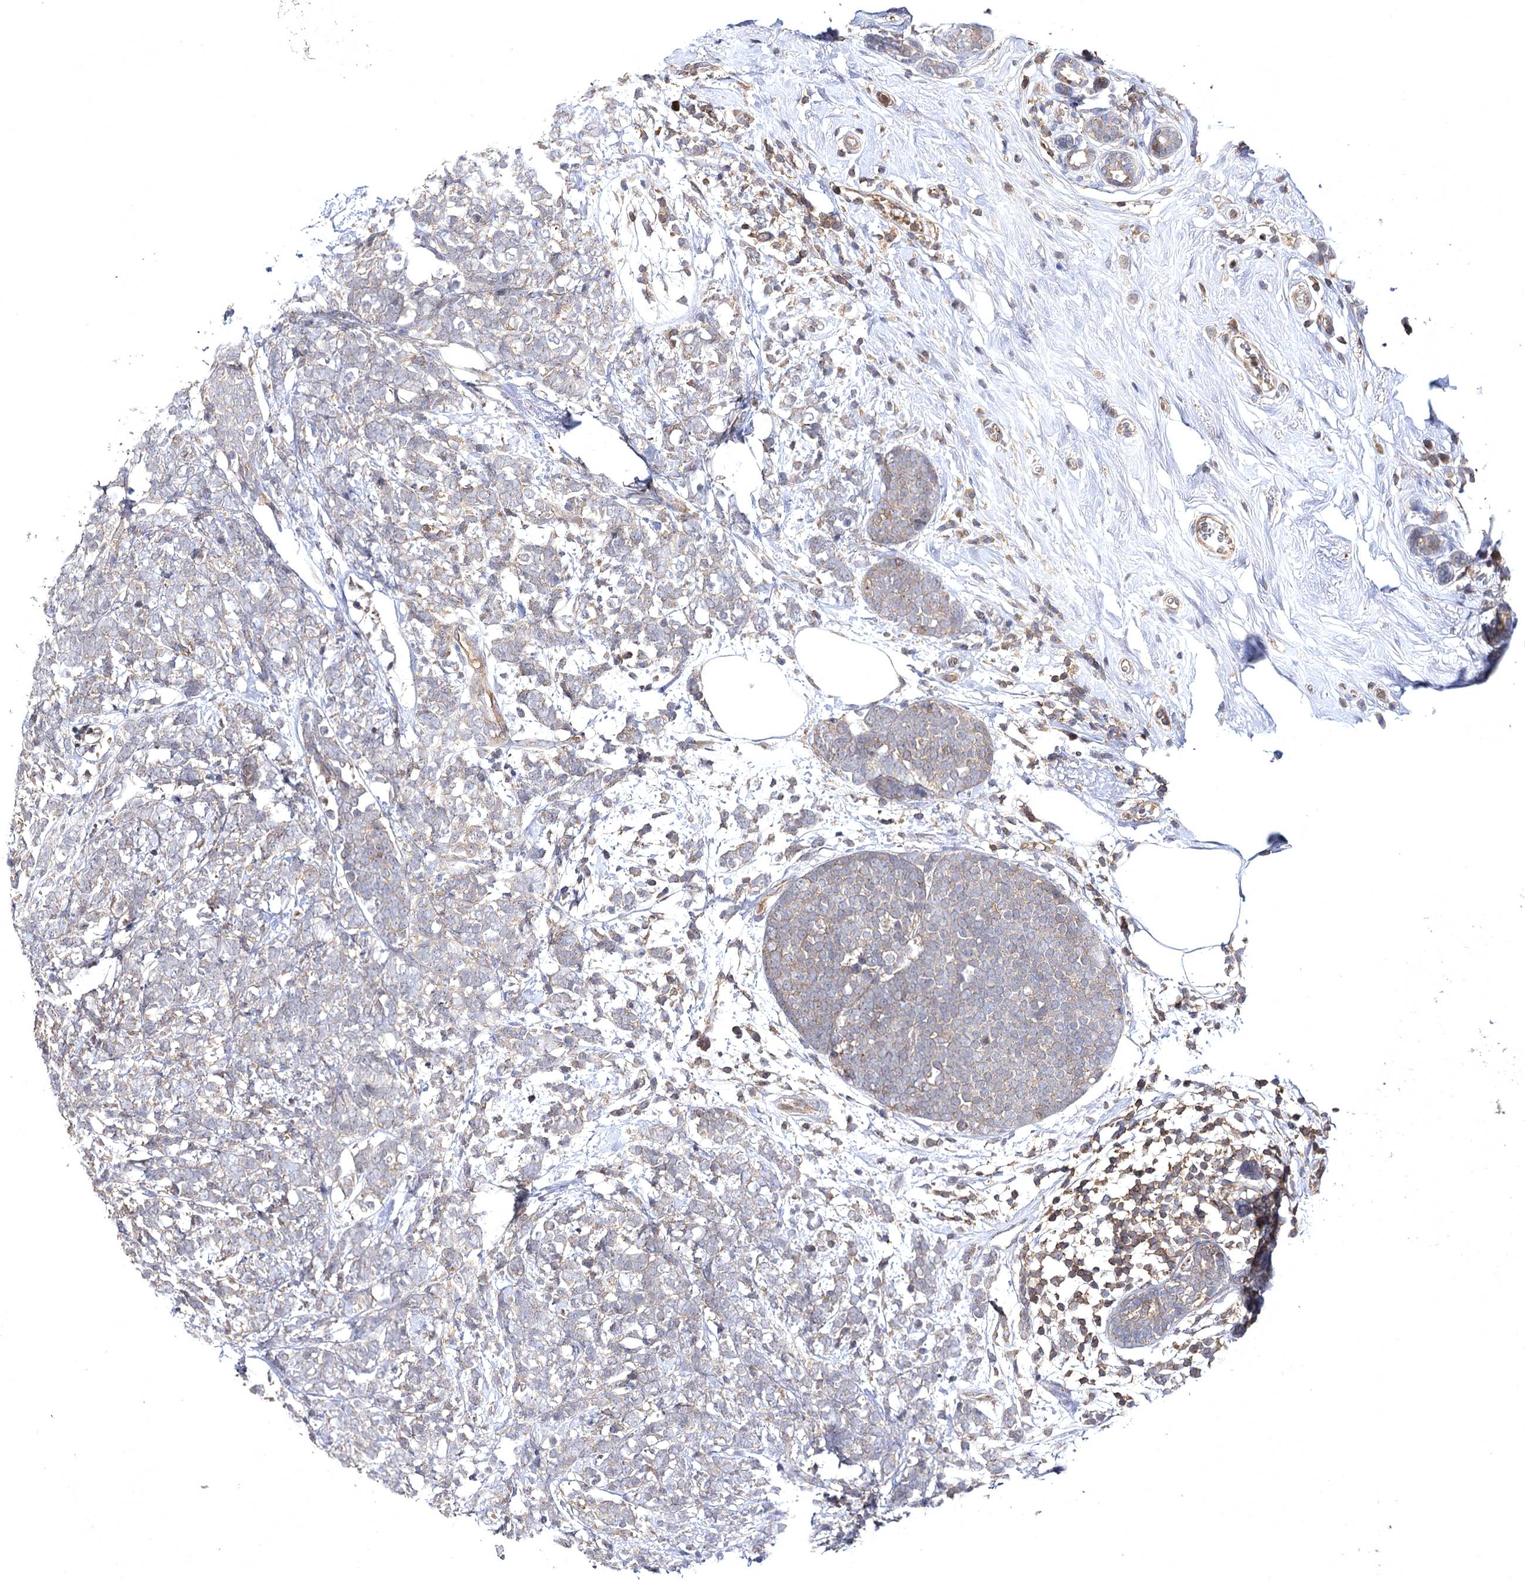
{"staining": {"intensity": "weak", "quantity": "<25%", "location": "cytoplasmic/membranous"}, "tissue": "breast cancer", "cell_type": "Tumor cells", "image_type": "cancer", "snomed": [{"axis": "morphology", "description": "Lobular carcinoma"}, {"axis": "topography", "description": "Breast"}], "caption": "High power microscopy photomicrograph of an immunohistochemistry (IHC) histopathology image of breast cancer (lobular carcinoma), revealing no significant expression in tumor cells.", "gene": "BCR", "patient": {"sex": "female", "age": 58}}